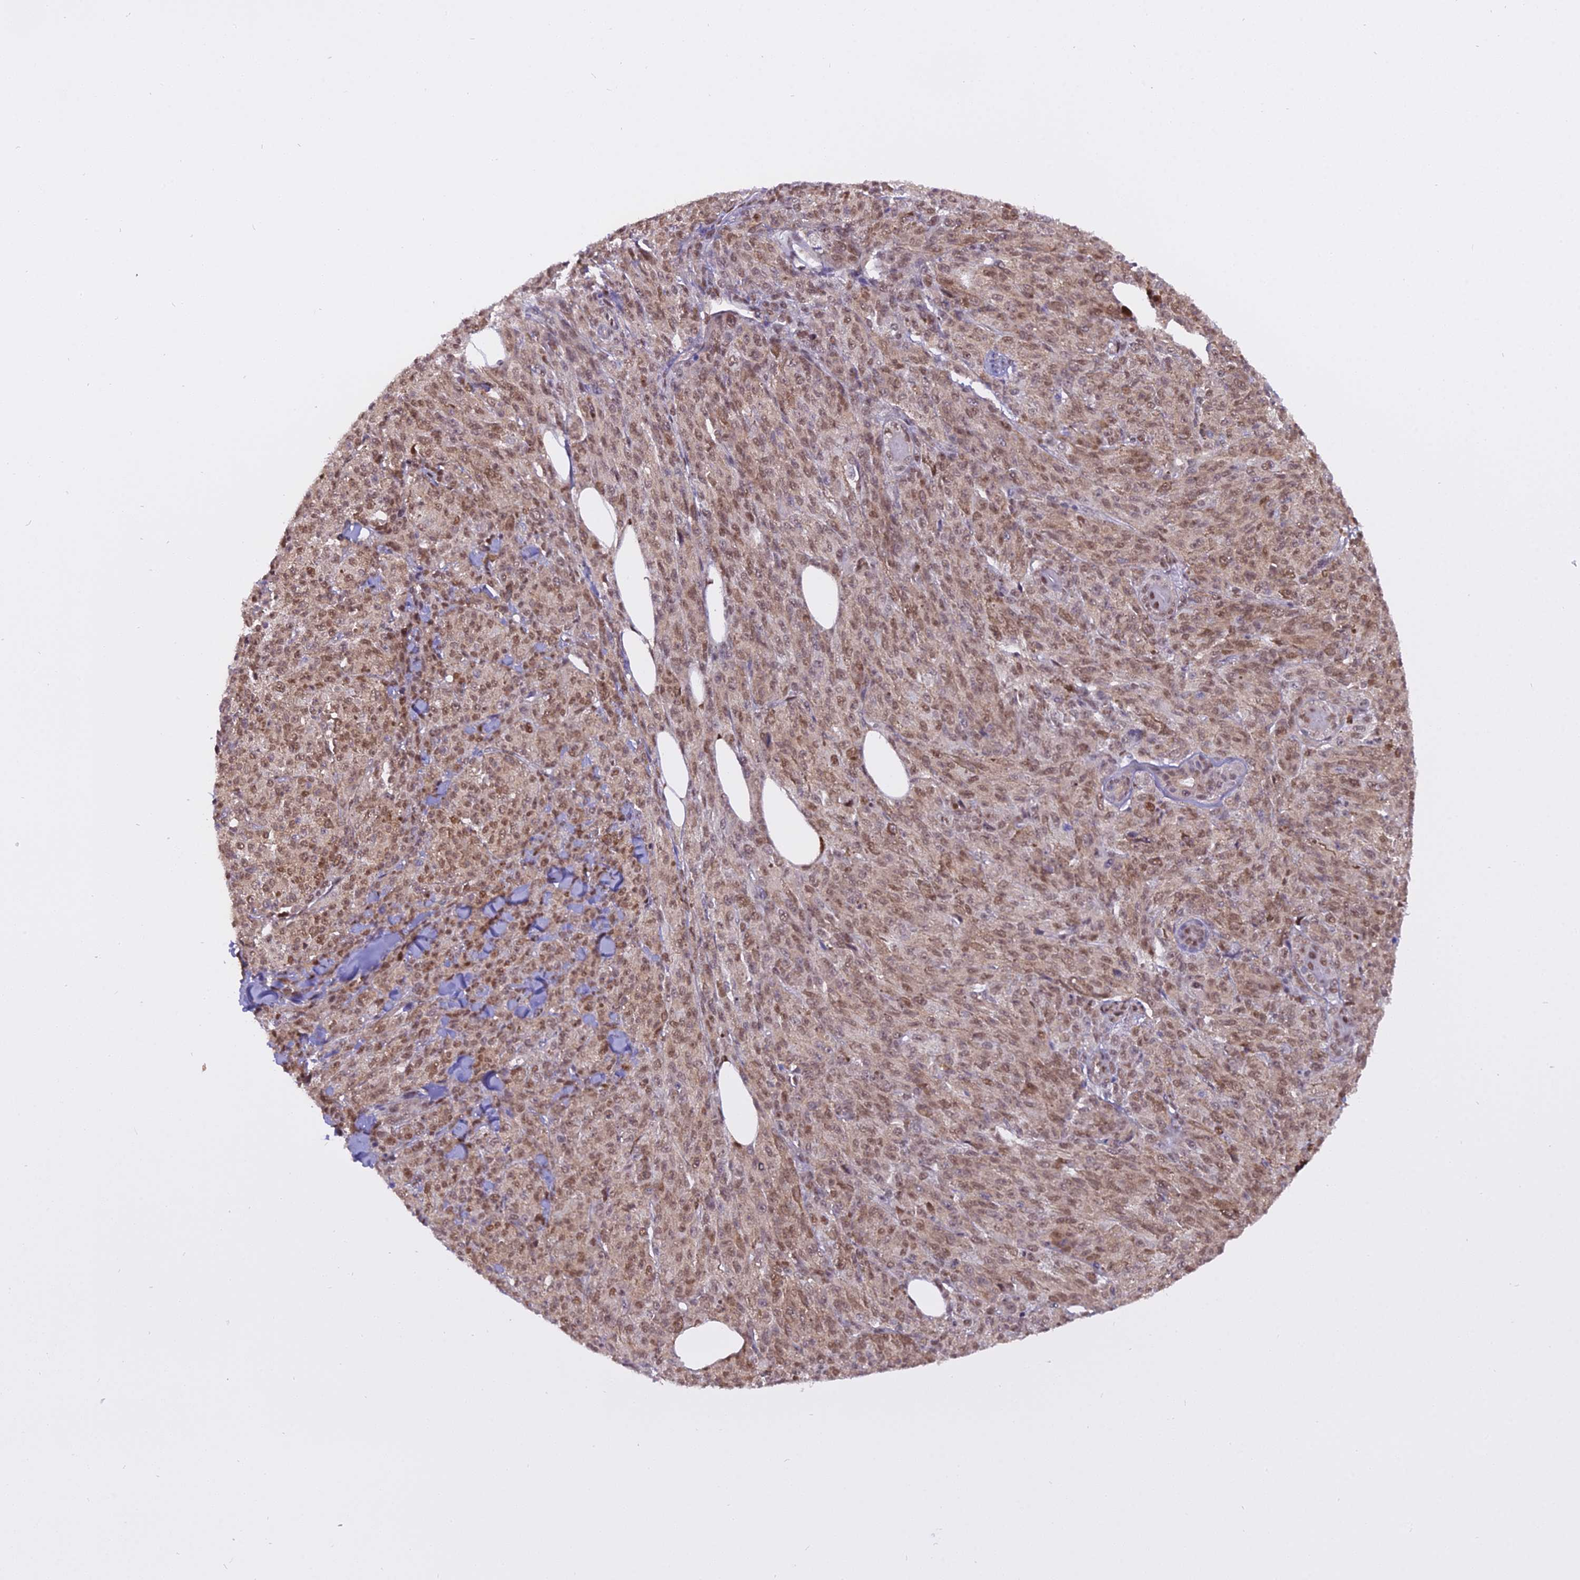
{"staining": {"intensity": "moderate", "quantity": ">75%", "location": "nuclear"}, "tissue": "melanoma", "cell_type": "Tumor cells", "image_type": "cancer", "snomed": [{"axis": "morphology", "description": "Malignant melanoma, NOS"}, {"axis": "topography", "description": "Skin"}], "caption": "A high-resolution photomicrograph shows immunohistochemistry staining of melanoma, which shows moderate nuclear expression in approximately >75% of tumor cells. The protein of interest is shown in brown color, while the nuclei are stained blue.", "gene": "NPEPL1", "patient": {"sex": "female", "age": 52}}